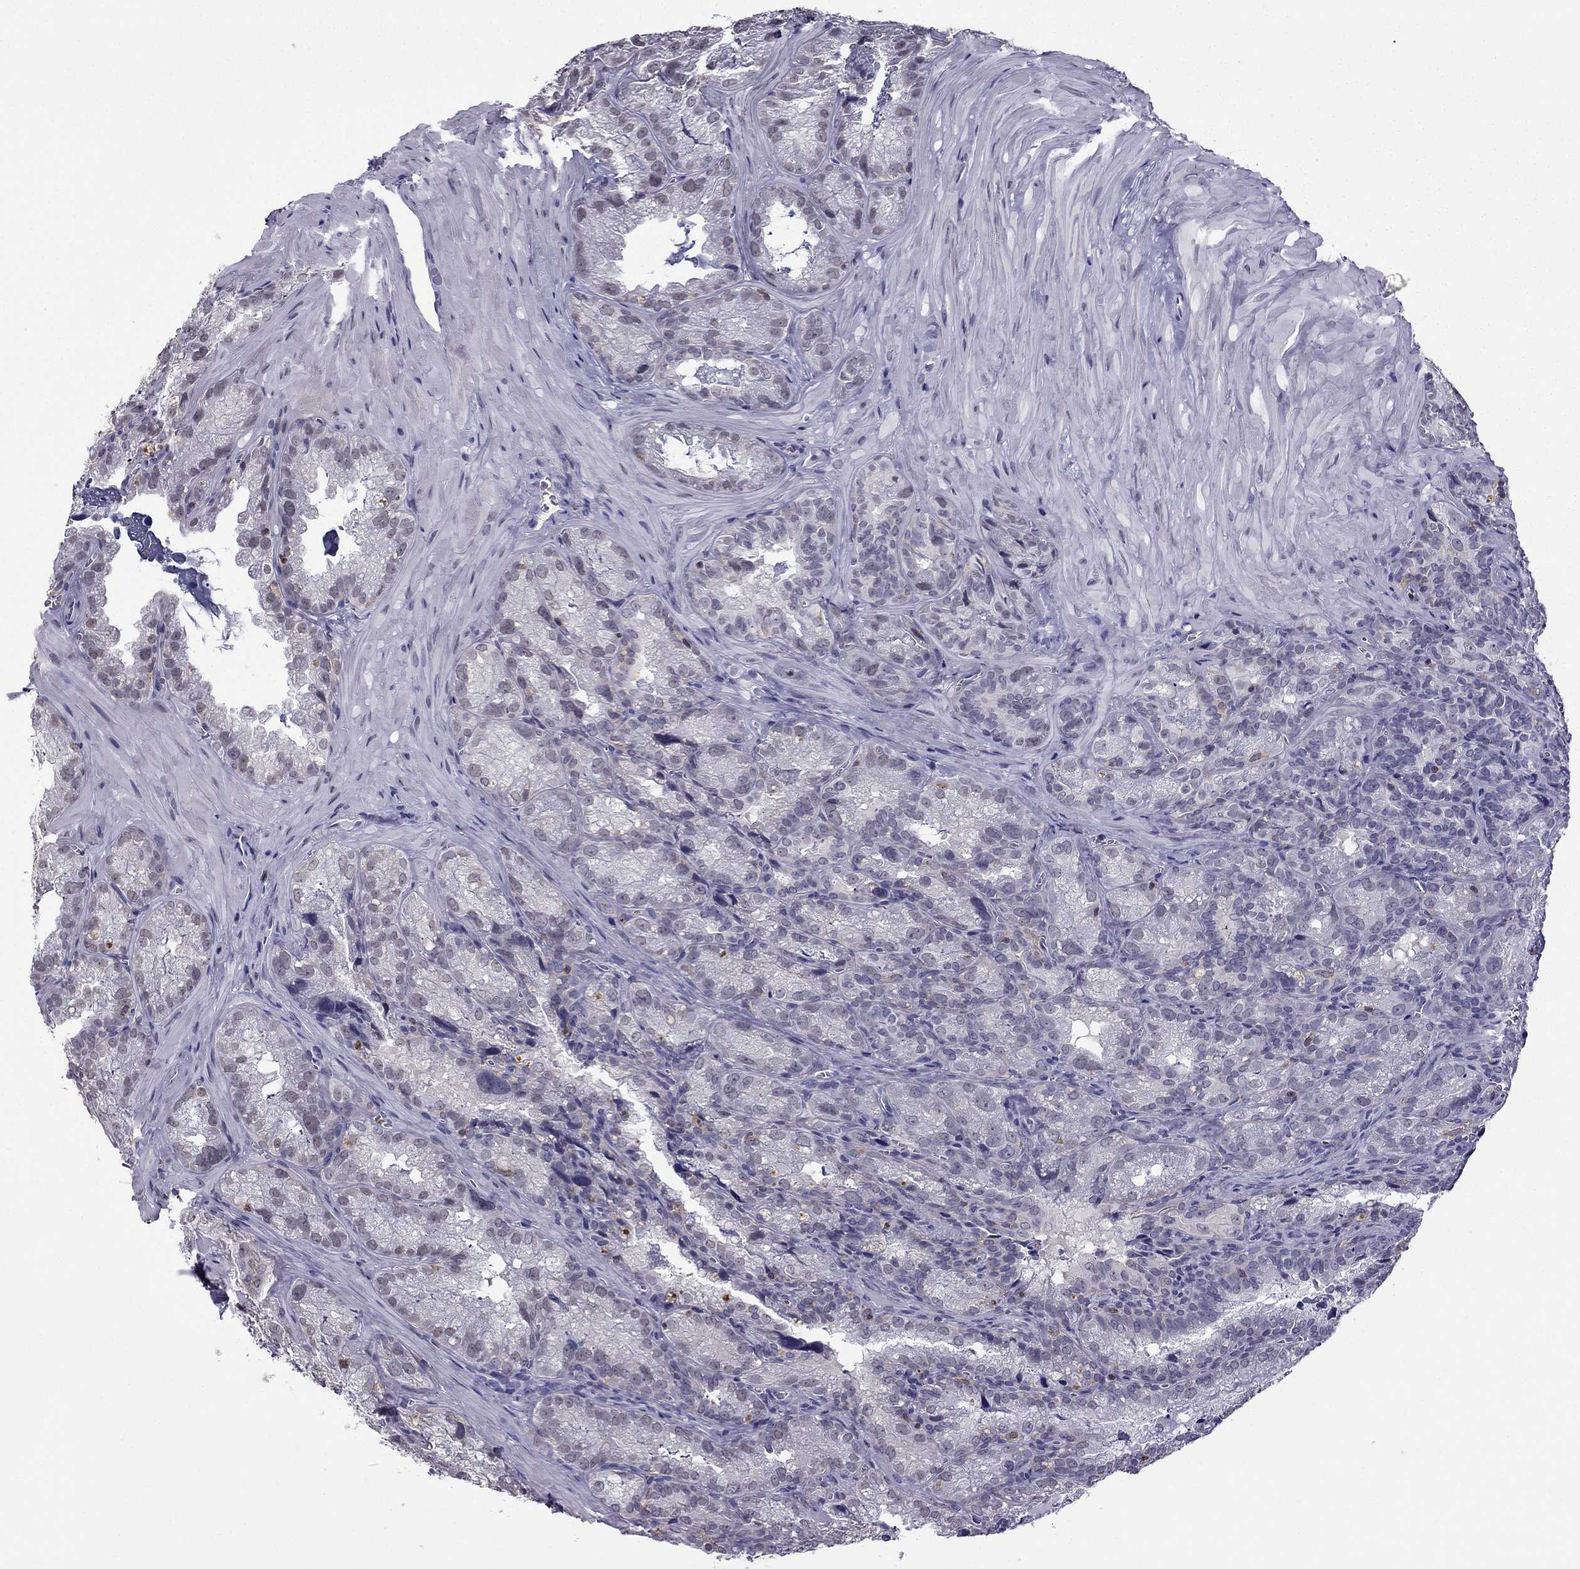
{"staining": {"intensity": "negative", "quantity": "none", "location": "none"}, "tissue": "seminal vesicle", "cell_type": "Glandular cells", "image_type": "normal", "snomed": [{"axis": "morphology", "description": "Normal tissue, NOS"}, {"axis": "topography", "description": "Seminal veicle"}], "caption": "DAB immunohistochemical staining of benign human seminal vesicle demonstrates no significant expression in glandular cells.", "gene": "CCK", "patient": {"sex": "male", "age": 57}}